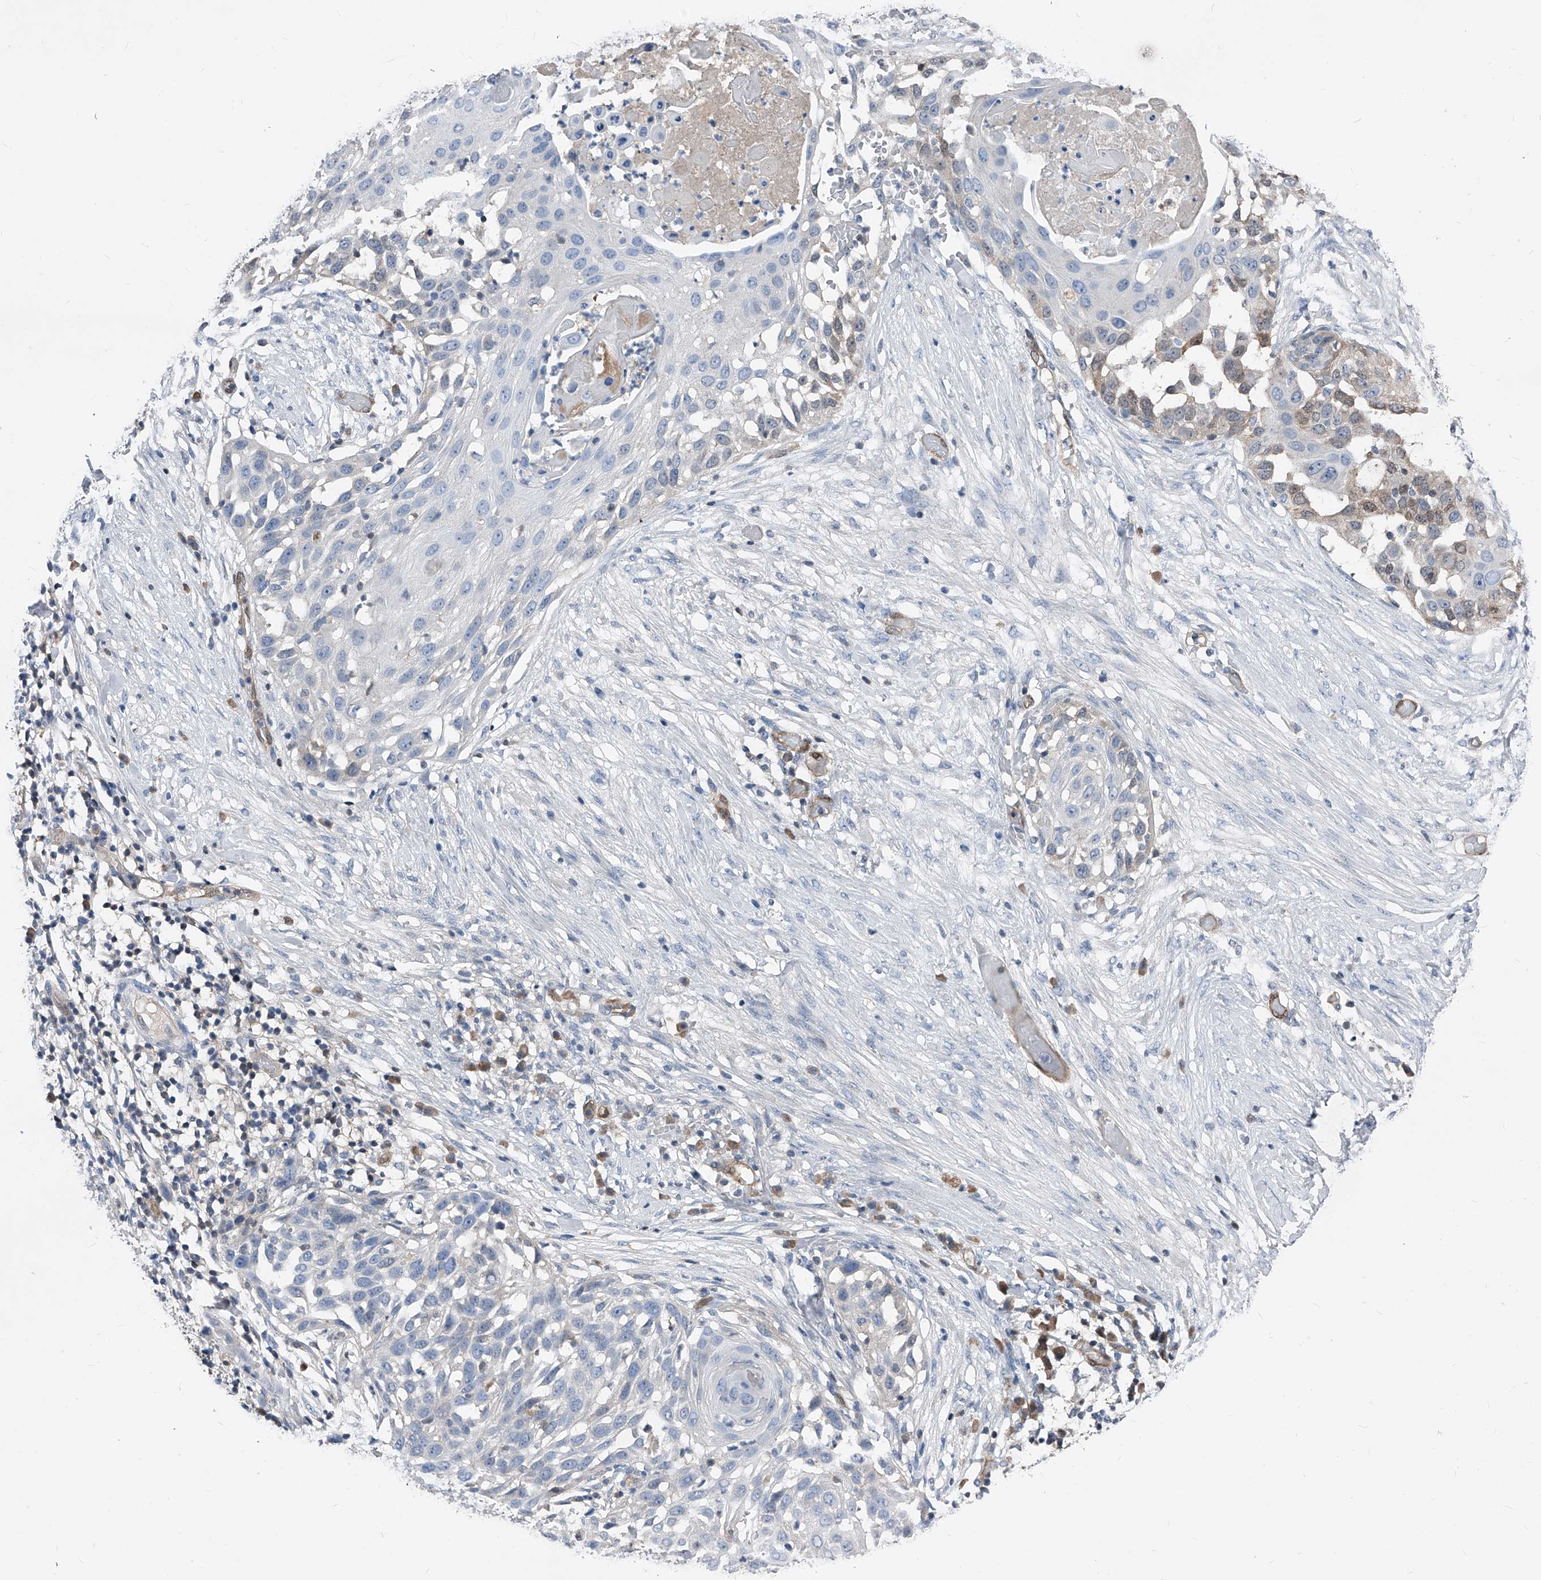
{"staining": {"intensity": "negative", "quantity": "none", "location": "none"}, "tissue": "skin cancer", "cell_type": "Tumor cells", "image_type": "cancer", "snomed": [{"axis": "morphology", "description": "Squamous cell carcinoma, NOS"}, {"axis": "topography", "description": "Skin"}], "caption": "This image is of skin squamous cell carcinoma stained with immunohistochemistry (IHC) to label a protein in brown with the nuclei are counter-stained blue. There is no positivity in tumor cells.", "gene": "MAP2K6", "patient": {"sex": "female", "age": 44}}